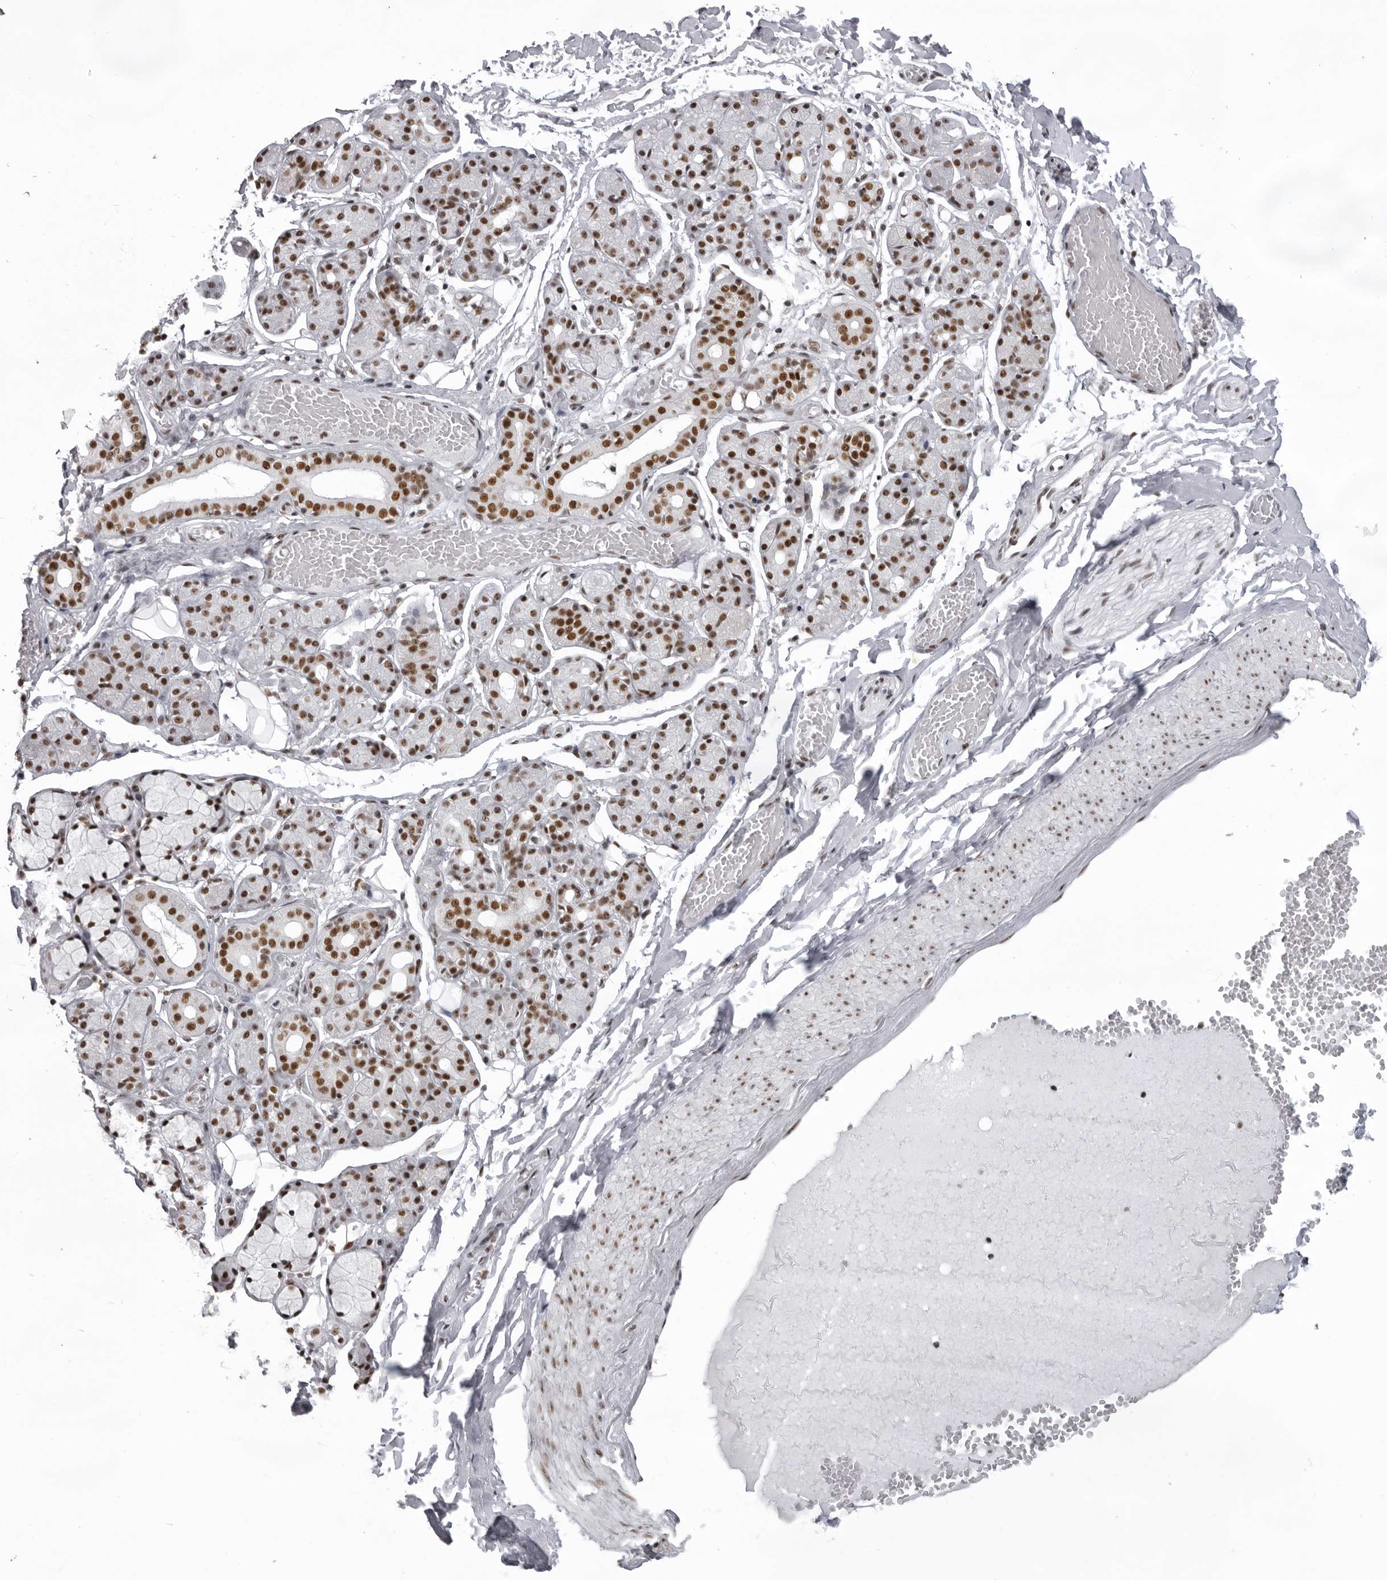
{"staining": {"intensity": "strong", "quantity": ">75%", "location": "nuclear"}, "tissue": "salivary gland", "cell_type": "Glandular cells", "image_type": "normal", "snomed": [{"axis": "morphology", "description": "Normal tissue, NOS"}, {"axis": "topography", "description": "Salivary gland"}], "caption": "Immunohistochemistry (IHC) histopathology image of benign salivary gland: human salivary gland stained using IHC displays high levels of strong protein expression localized specifically in the nuclear of glandular cells, appearing as a nuclear brown color.", "gene": "DHX9", "patient": {"sex": "male", "age": 63}}